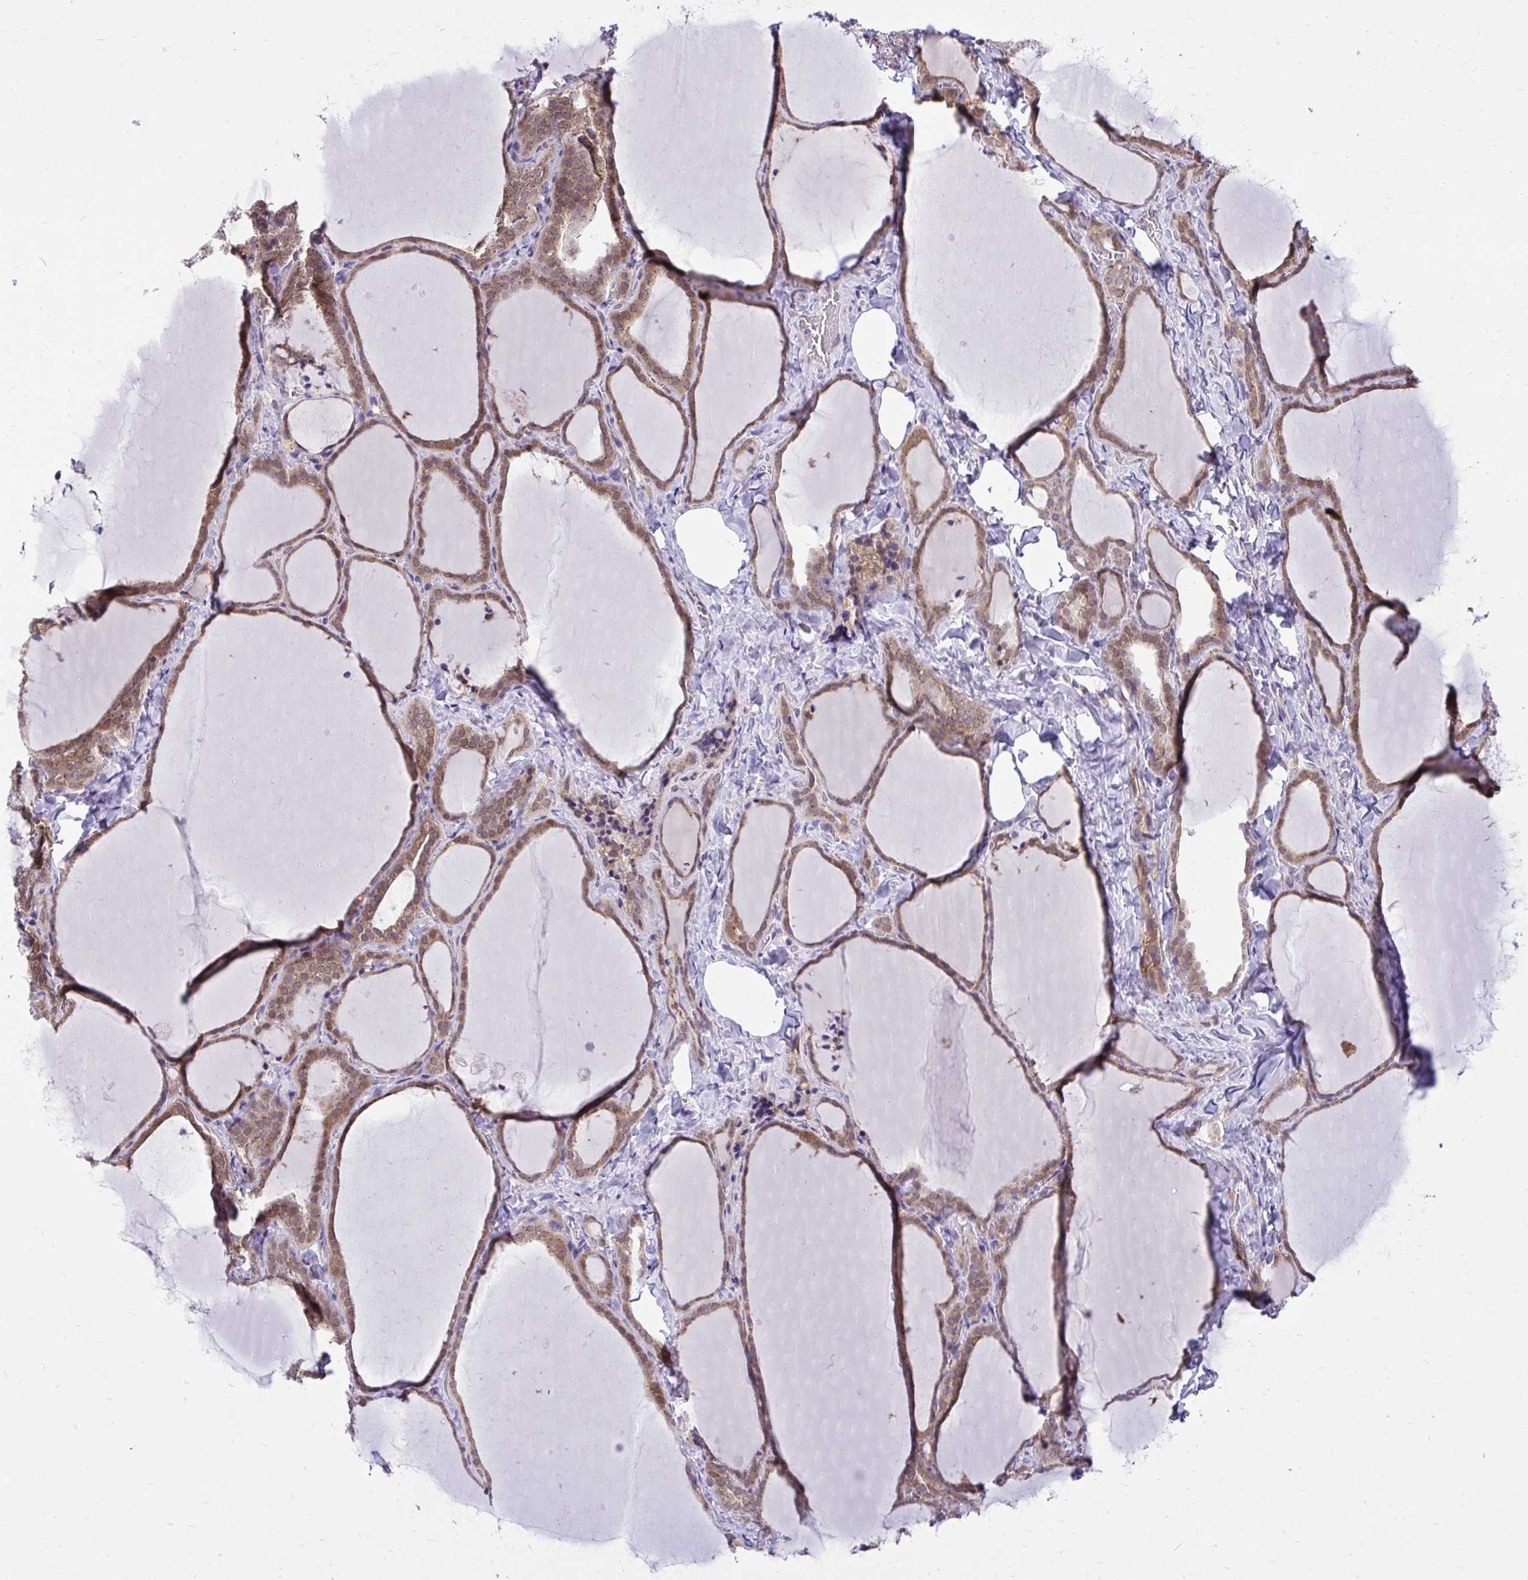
{"staining": {"intensity": "moderate", "quantity": ">75%", "location": "cytoplasmic/membranous,nuclear"}, "tissue": "thyroid gland", "cell_type": "Glandular cells", "image_type": "normal", "snomed": [{"axis": "morphology", "description": "Normal tissue, NOS"}, {"axis": "topography", "description": "Thyroid gland"}], "caption": "The immunohistochemical stain highlights moderate cytoplasmic/membranous,nuclear positivity in glandular cells of unremarkable thyroid gland.", "gene": "CEACAM18", "patient": {"sex": "female", "age": 22}}